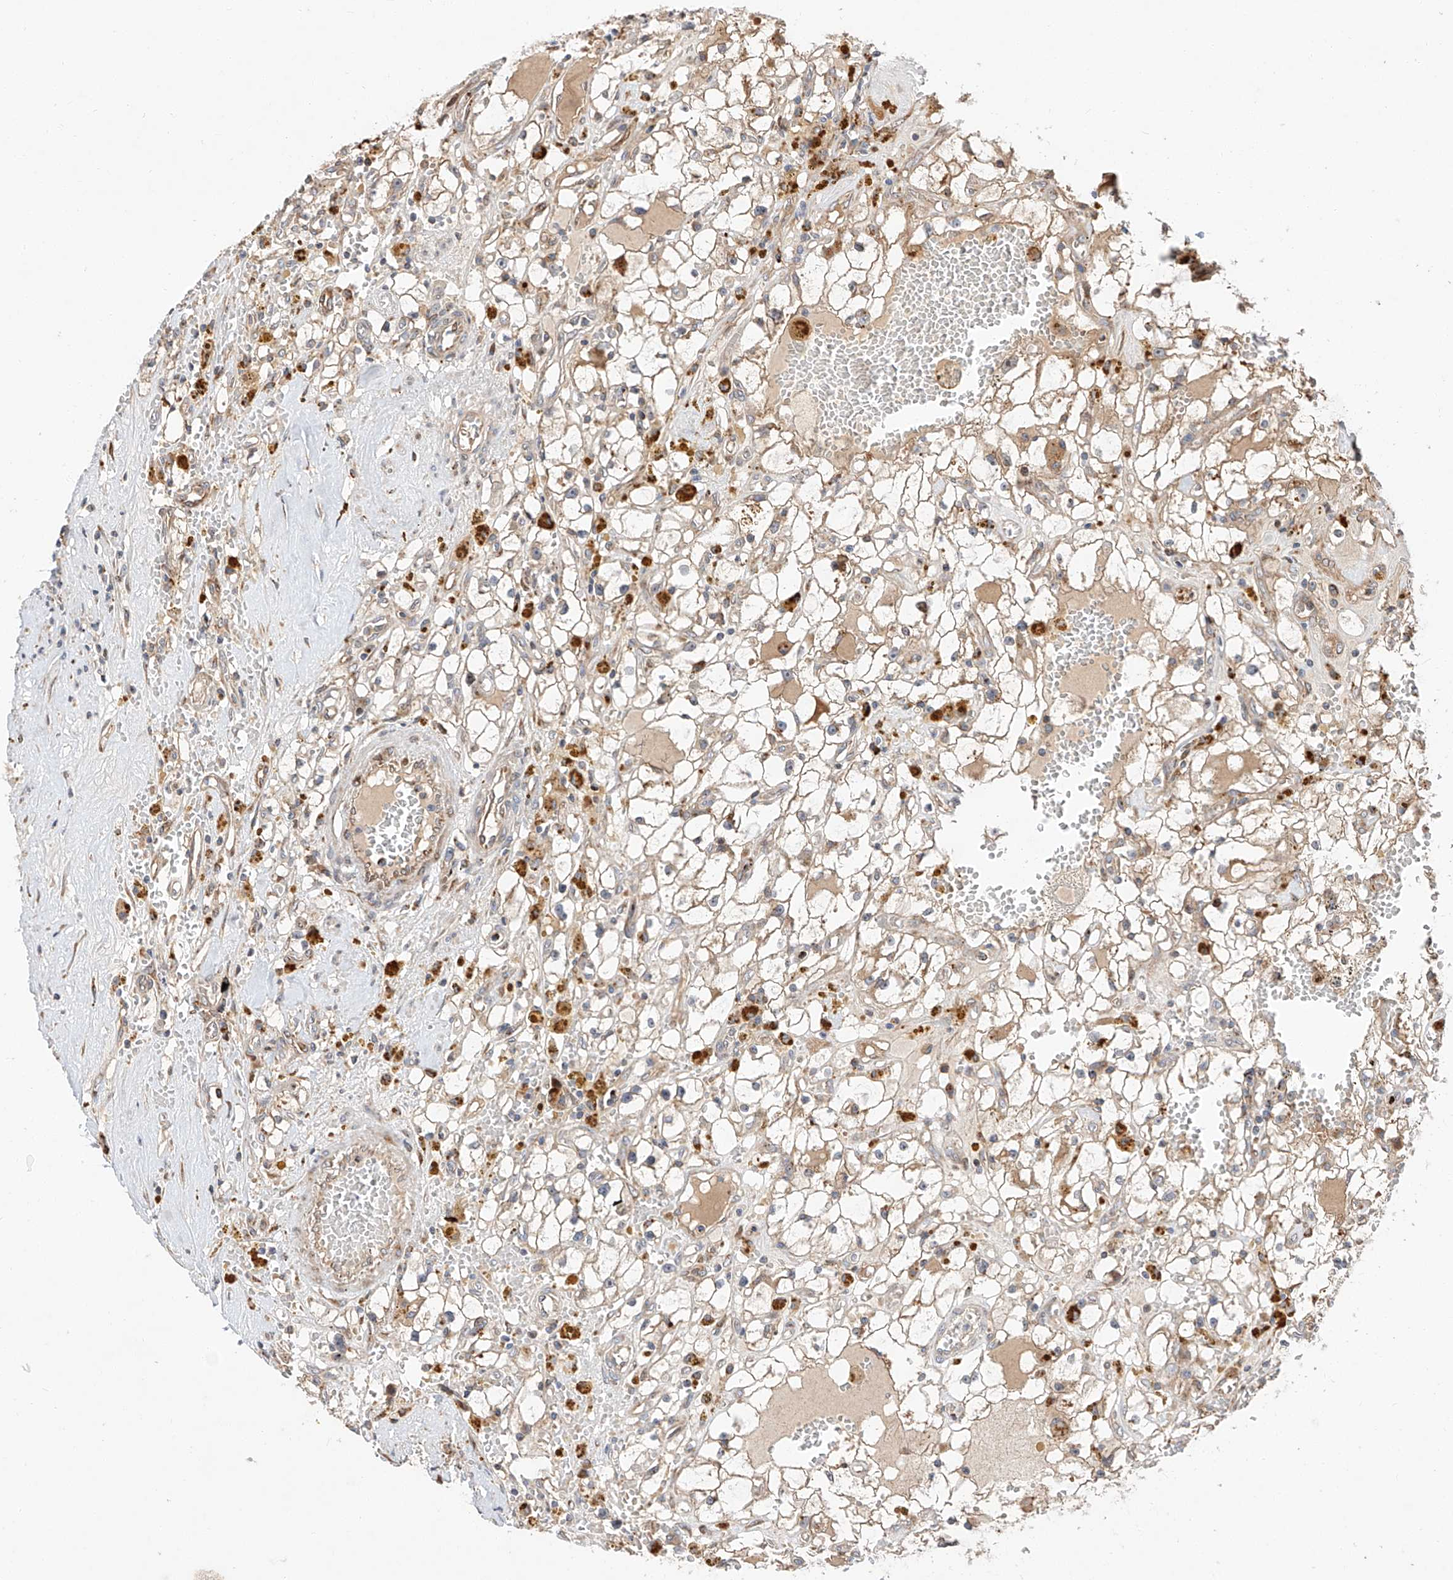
{"staining": {"intensity": "weak", "quantity": "25%-75%", "location": "cytoplasmic/membranous"}, "tissue": "renal cancer", "cell_type": "Tumor cells", "image_type": "cancer", "snomed": [{"axis": "morphology", "description": "Adenocarcinoma, NOS"}, {"axis": "topography", "description": "Kidney"}], "caption": "Weak cytoplasmic/membranous protein expression is present in approximately 25%-75% of tumor cells in renal cancer. (DAB IHC, brown staining for protein, blue staining for nuclei).", "gene": "DIRAS3", "patient": {"sex": "male", "age": 56}}